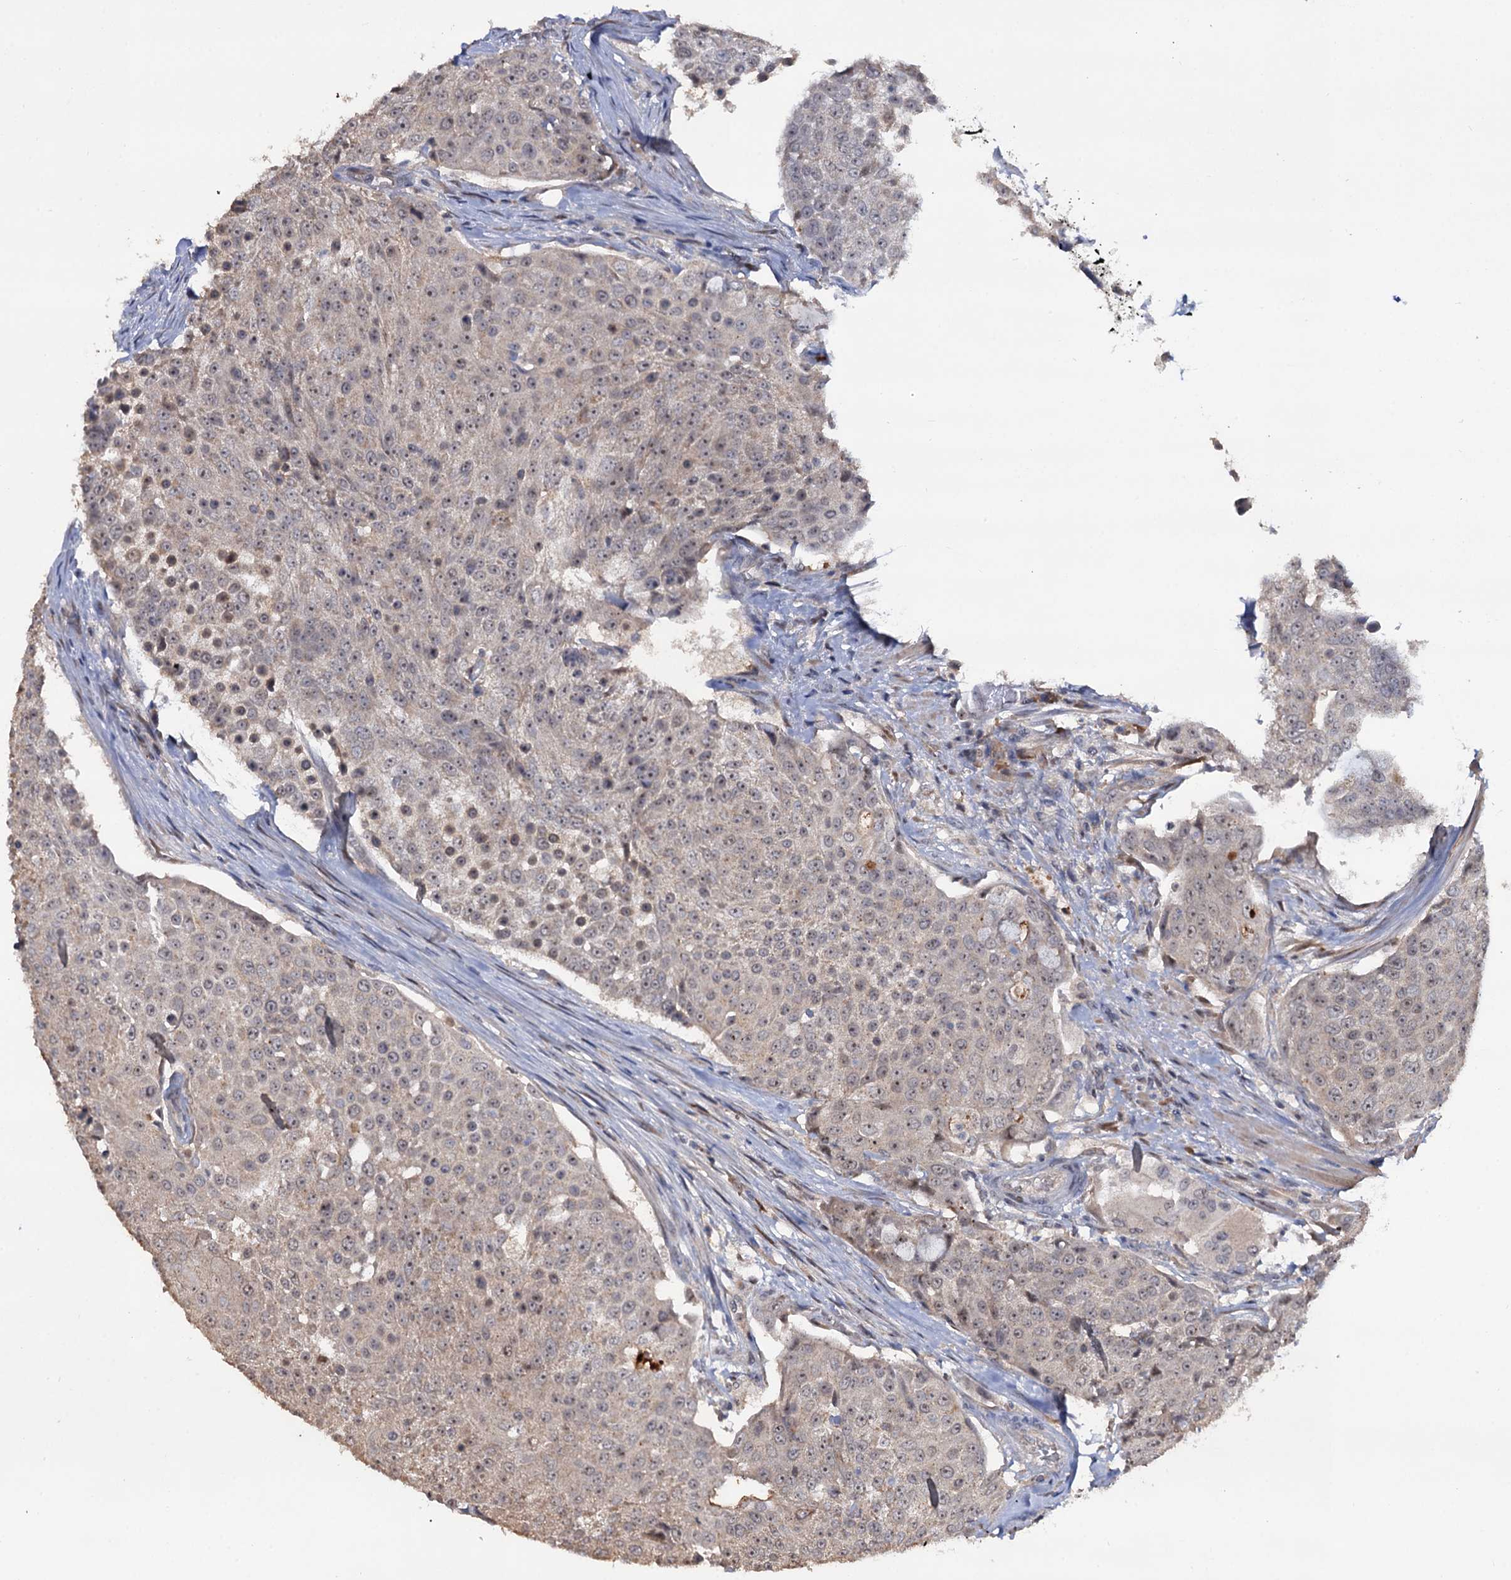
{"staining": {"intensity": "weak", "quantity": "<25%", "location": "cytoplasmic/membranous,nuclear"}, "tissue": "urothelial cancer", "cell_type": "Tumor cells", "image_type": "cancer", "snomed": [{"axis": "morphology", "description": "Urothelial carcinoma, High grade"}, {"axis": "topography", "description": "Urinary bladder"}], "caption": "DAB (3,3'-diaminobenzidine) immunohistochemical staining of urothelial cancer demonstrates no significant positivity in tumor cells.", "gene": "LRRC63", "patient": {"sex": "female", "age": 63}}